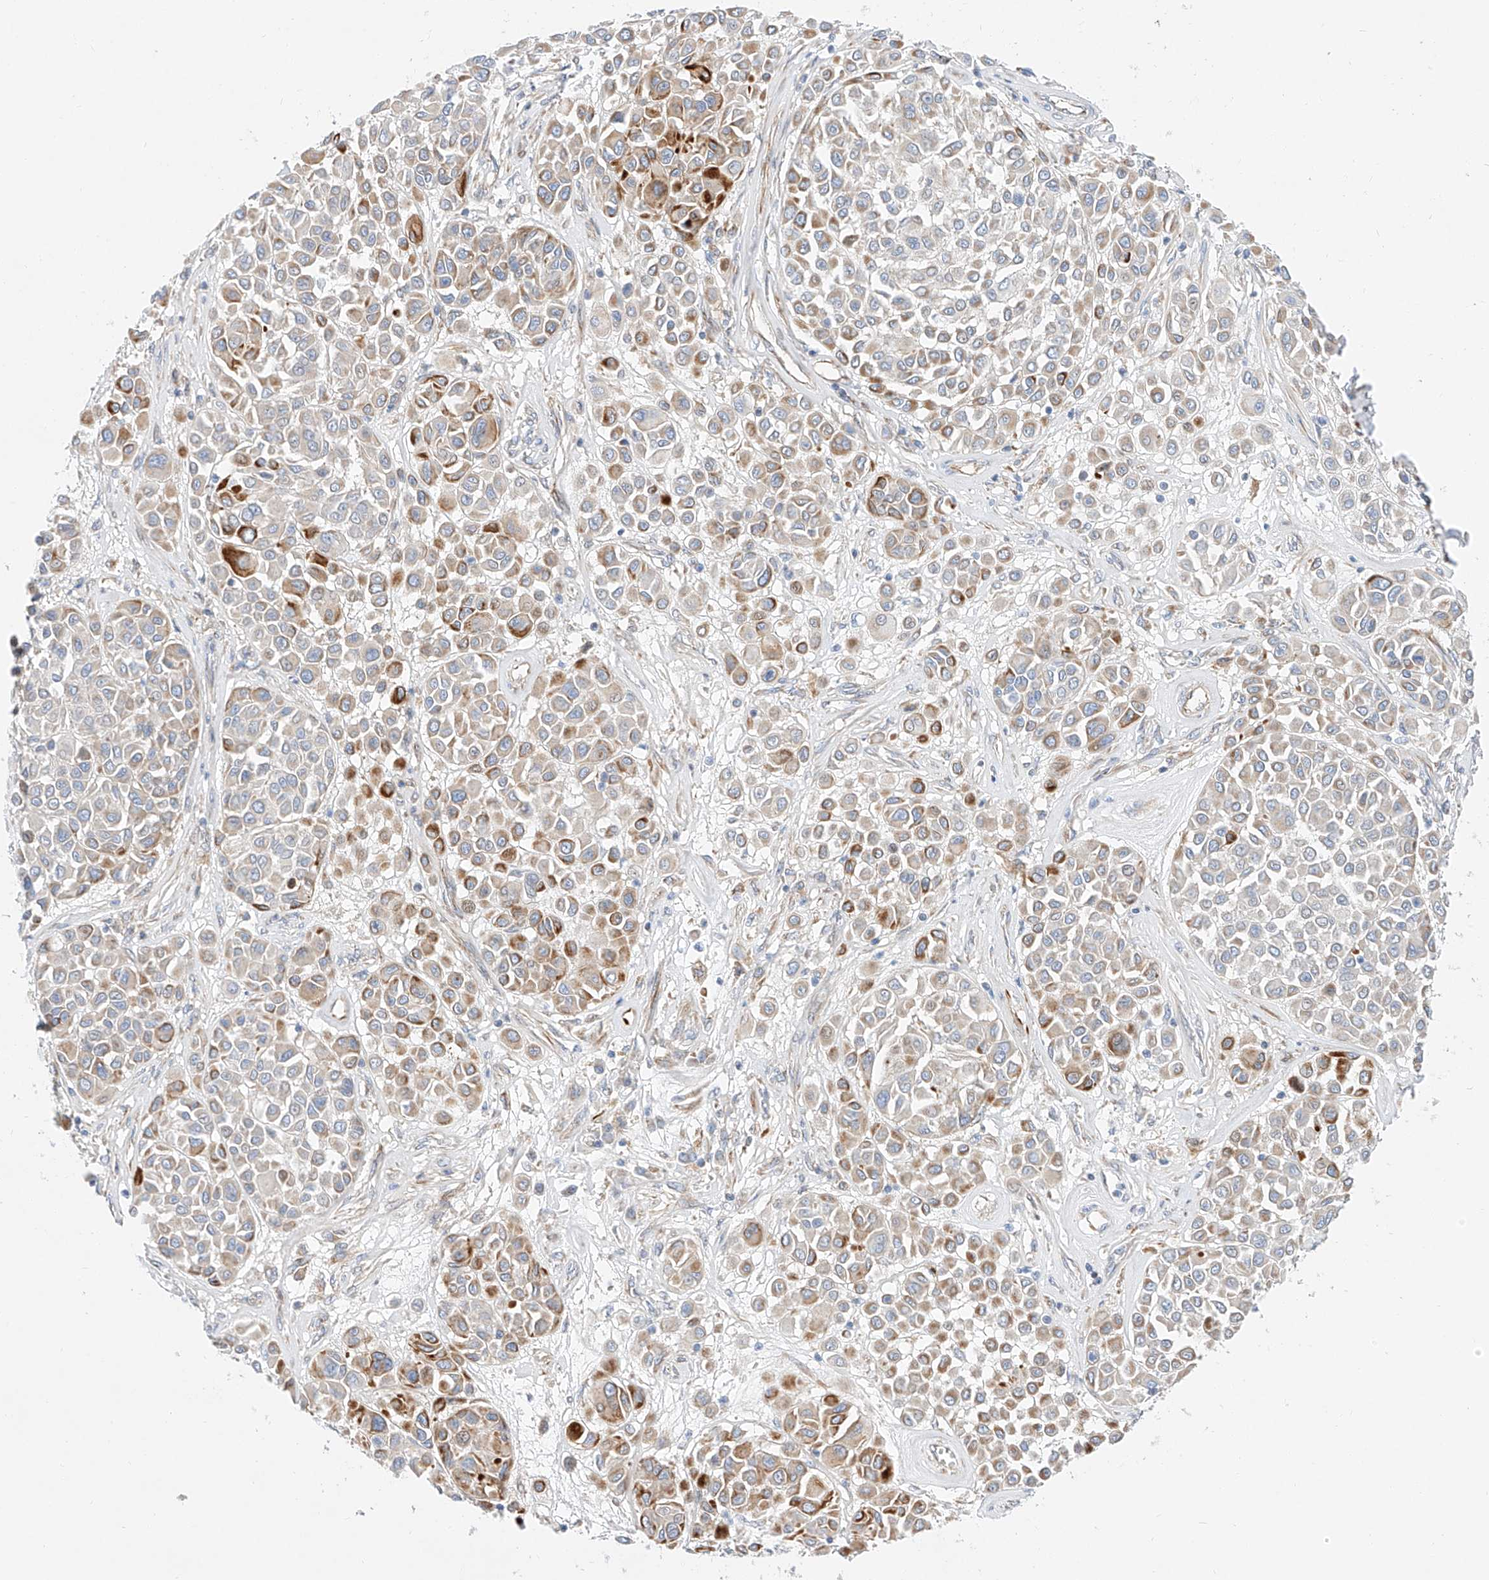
{"staining": {"intensity": "moderate", "quantity": "<25%", "location": "cytoplasmic/membranous"}, "tissue": "melanoma", "cell_type": "Tumor cells", "image_type": "cancer", "snomed": [{"axis": "morphology", "description": "Malignant melanoma, Metastatic site"}, {"axis": "topography", "description": "Soft tissue"}], "caption": "DAB immunohistochemical staining of melanoma demonstrates moderate cytoplasmic/membranous protein expression in approximately <25% of tumor cells.", "gene": "CST9", "patient": {"sex": "male", "age": 41}}